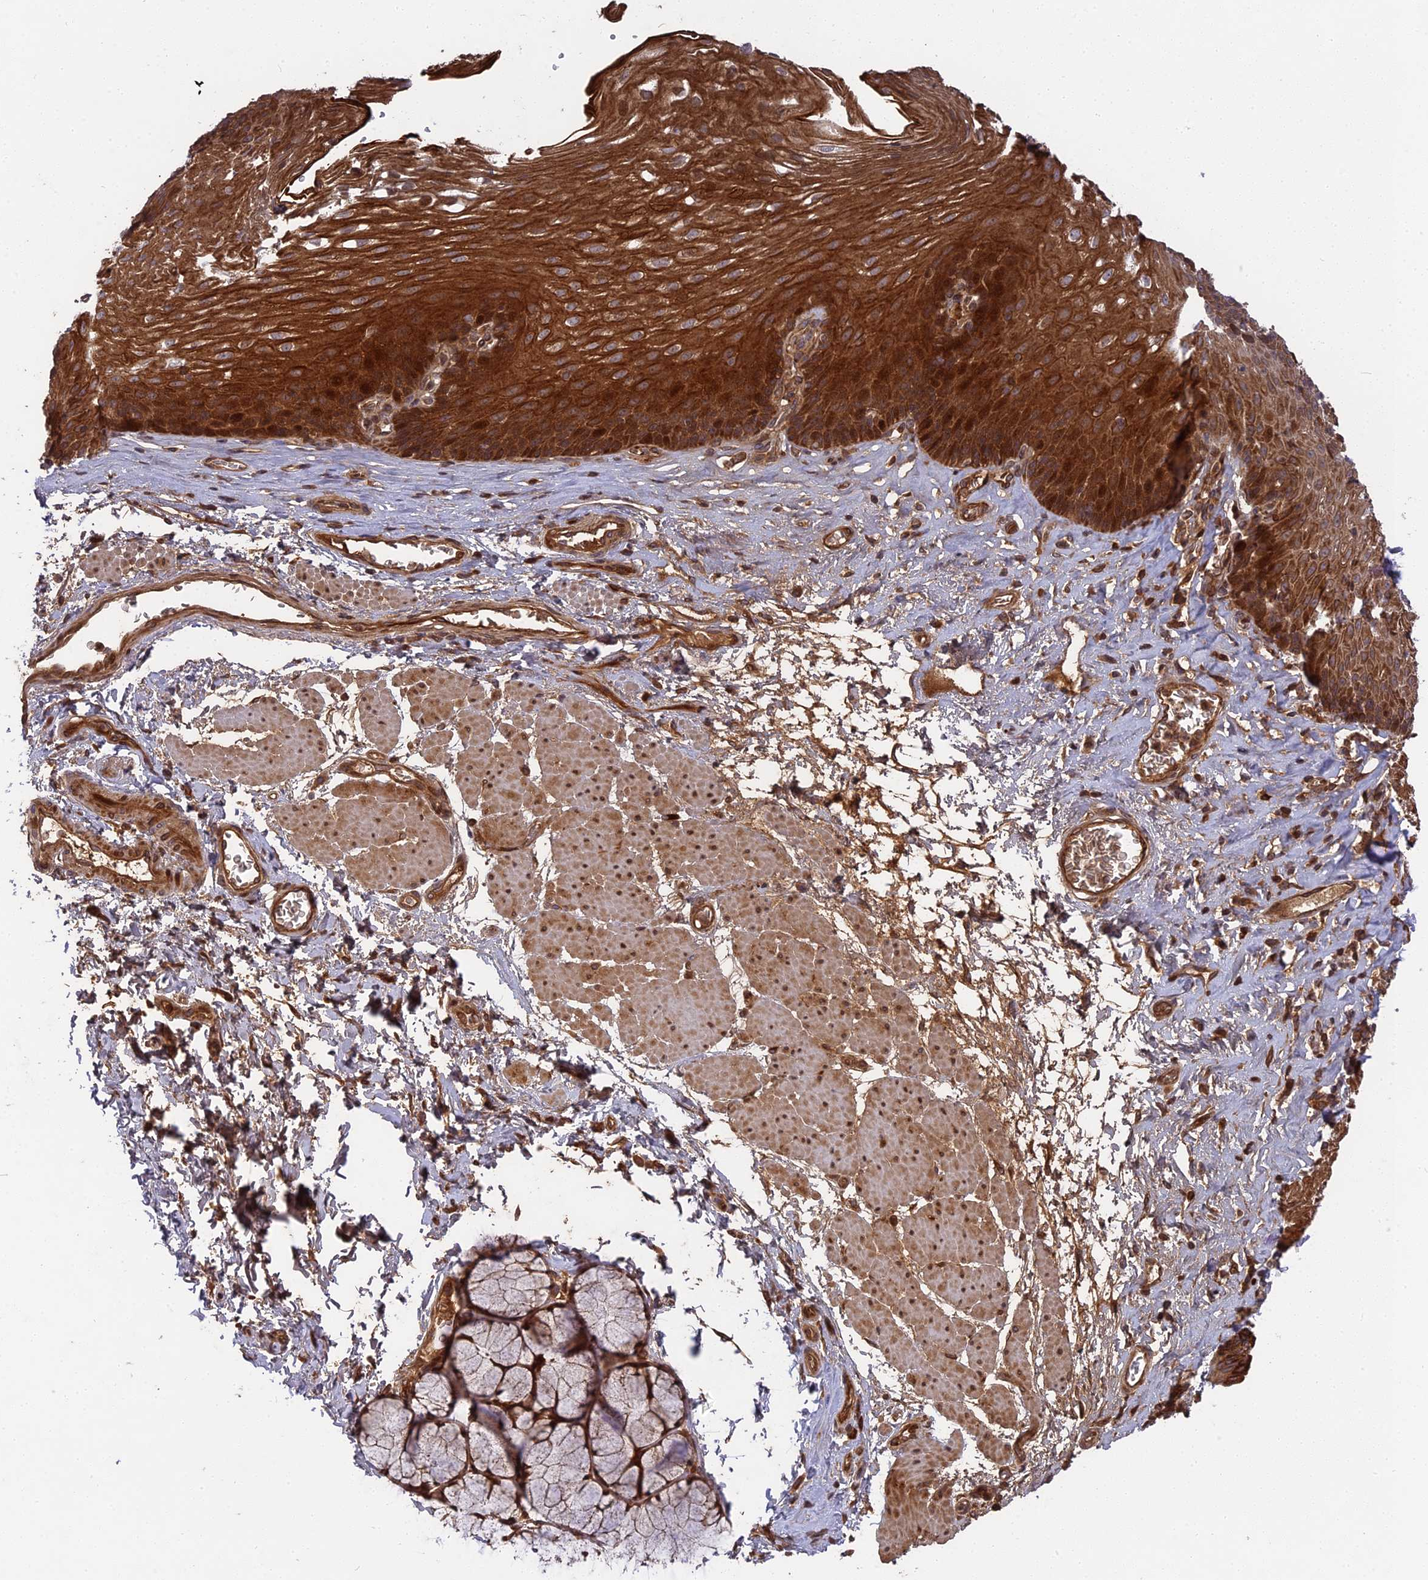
{"staining": {"intensity": "strong", "quantity": ">75%", "location": "cytoplasmic/membranous"}, "tissue": "esophagus", "cell_type": "Squamous epithelial cells", "image_type": "normal", "snomed": [{"axis": "morphology", "description": "Normal tissue, NOS"}, {"axis": "topography", "description": "Esophagus"}], "caption": "Protein expression analysis of unremarkable esophagus demonstrates strong cytoplasmic/membranous positivity in about >75% of squamous epithelial cells.", "gene": "TMUB2", "patient": {"sex": "female", "age": 66}}